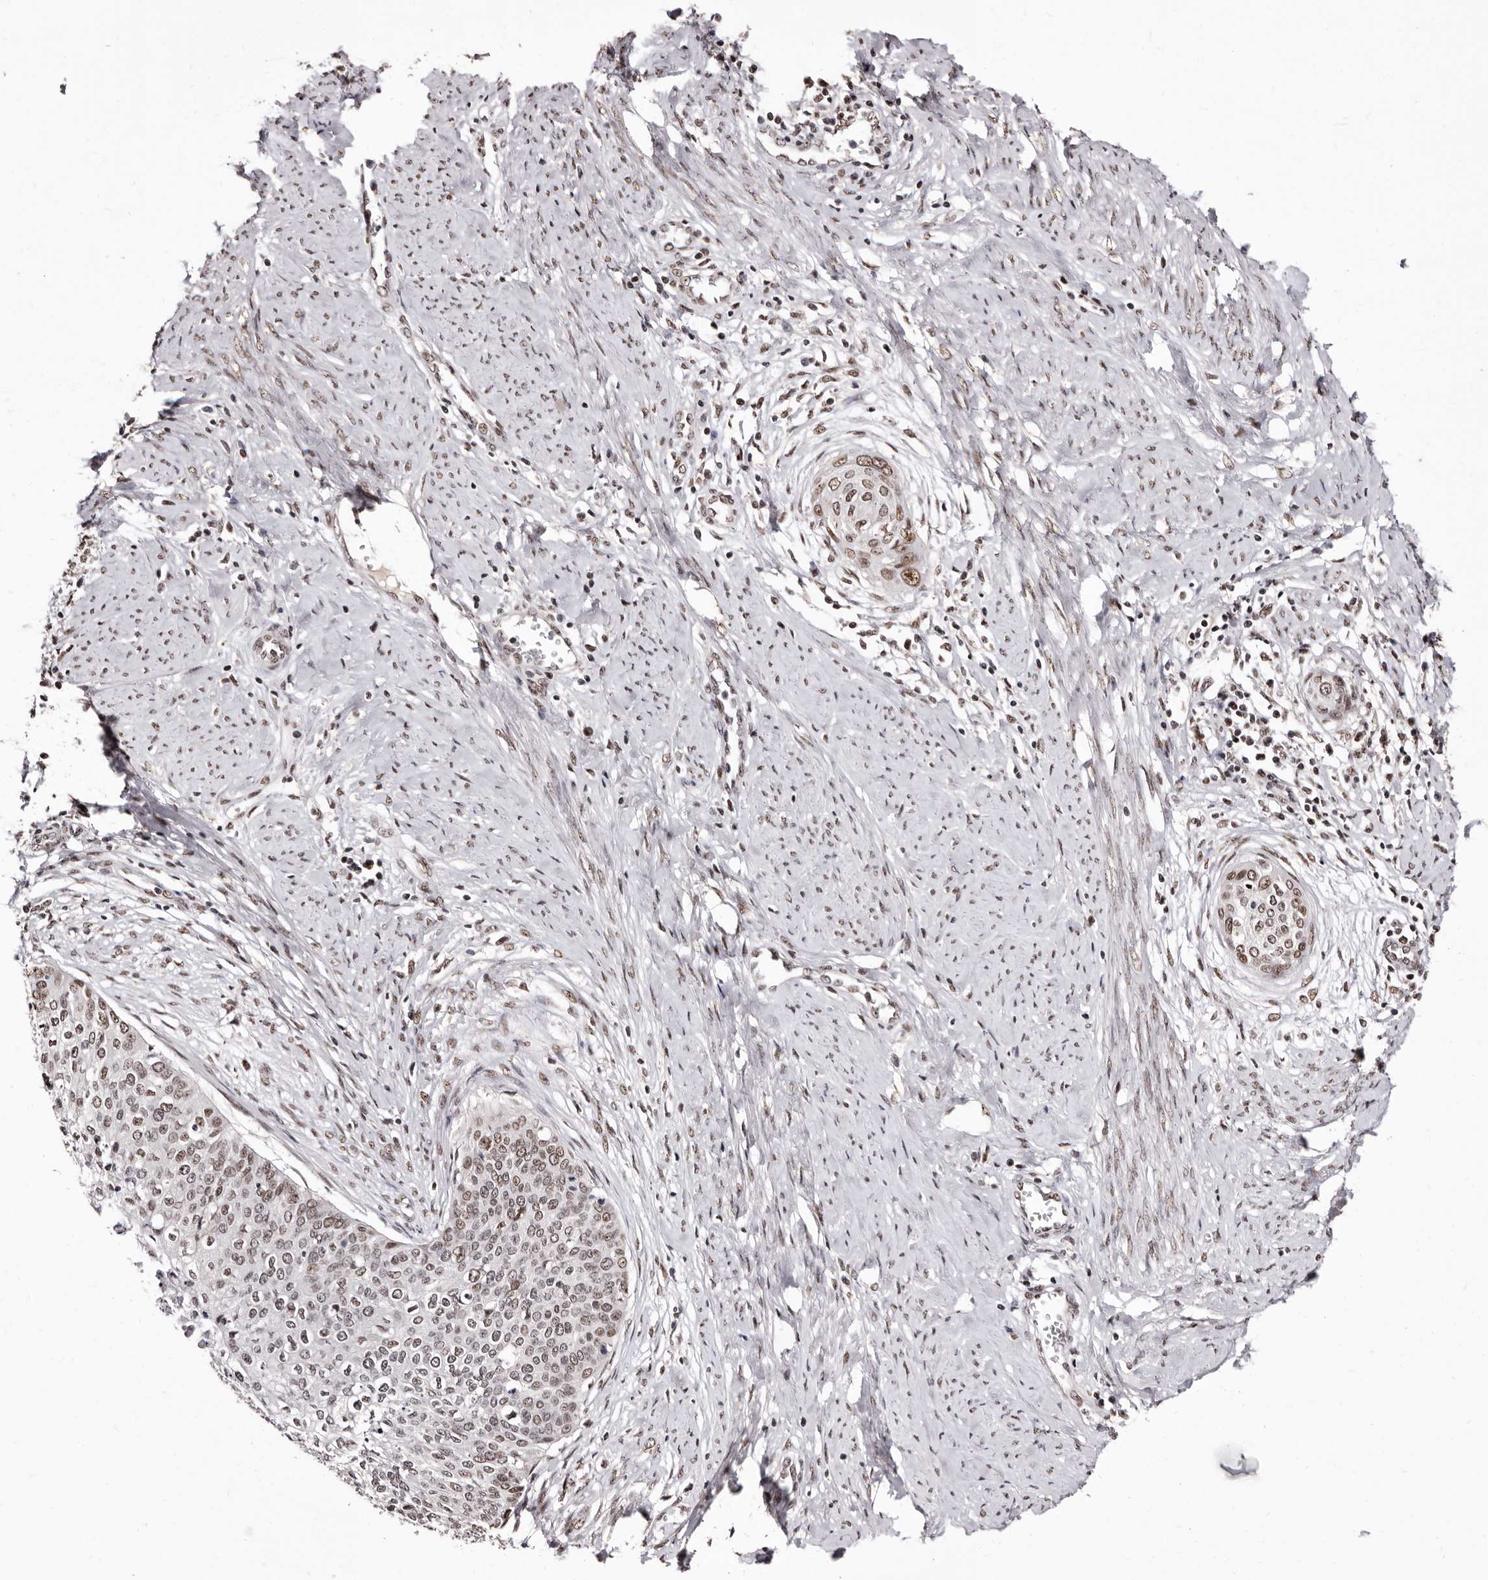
{"staining": {"intensity": "moderate", "quantity": ">75%", "location": "nuclear"}, "tissue": "cervical cancer", "cell_type": "Tumor cells", "image_type": "cancer", "snomed": [{"axis": "morphology", "description": "Squamous cell carcinoma, NOS"}, {"axis": "topography", "description": "Cervix"}], "caption": "IHC (DAB) staining of human cervical squamous cell carcinoma exhibits moderate nuclear protein expression in about >75% of tumor cells. The staining was performed using DAB (3,3'-diaminobenzidine) to visualize the protein expression in brown, while the nuclei were stained in blue with hematoxylin (Magnification: 20x).", "gene": "ANAPC11", "patient": {"sex": "female", "age": 37}}